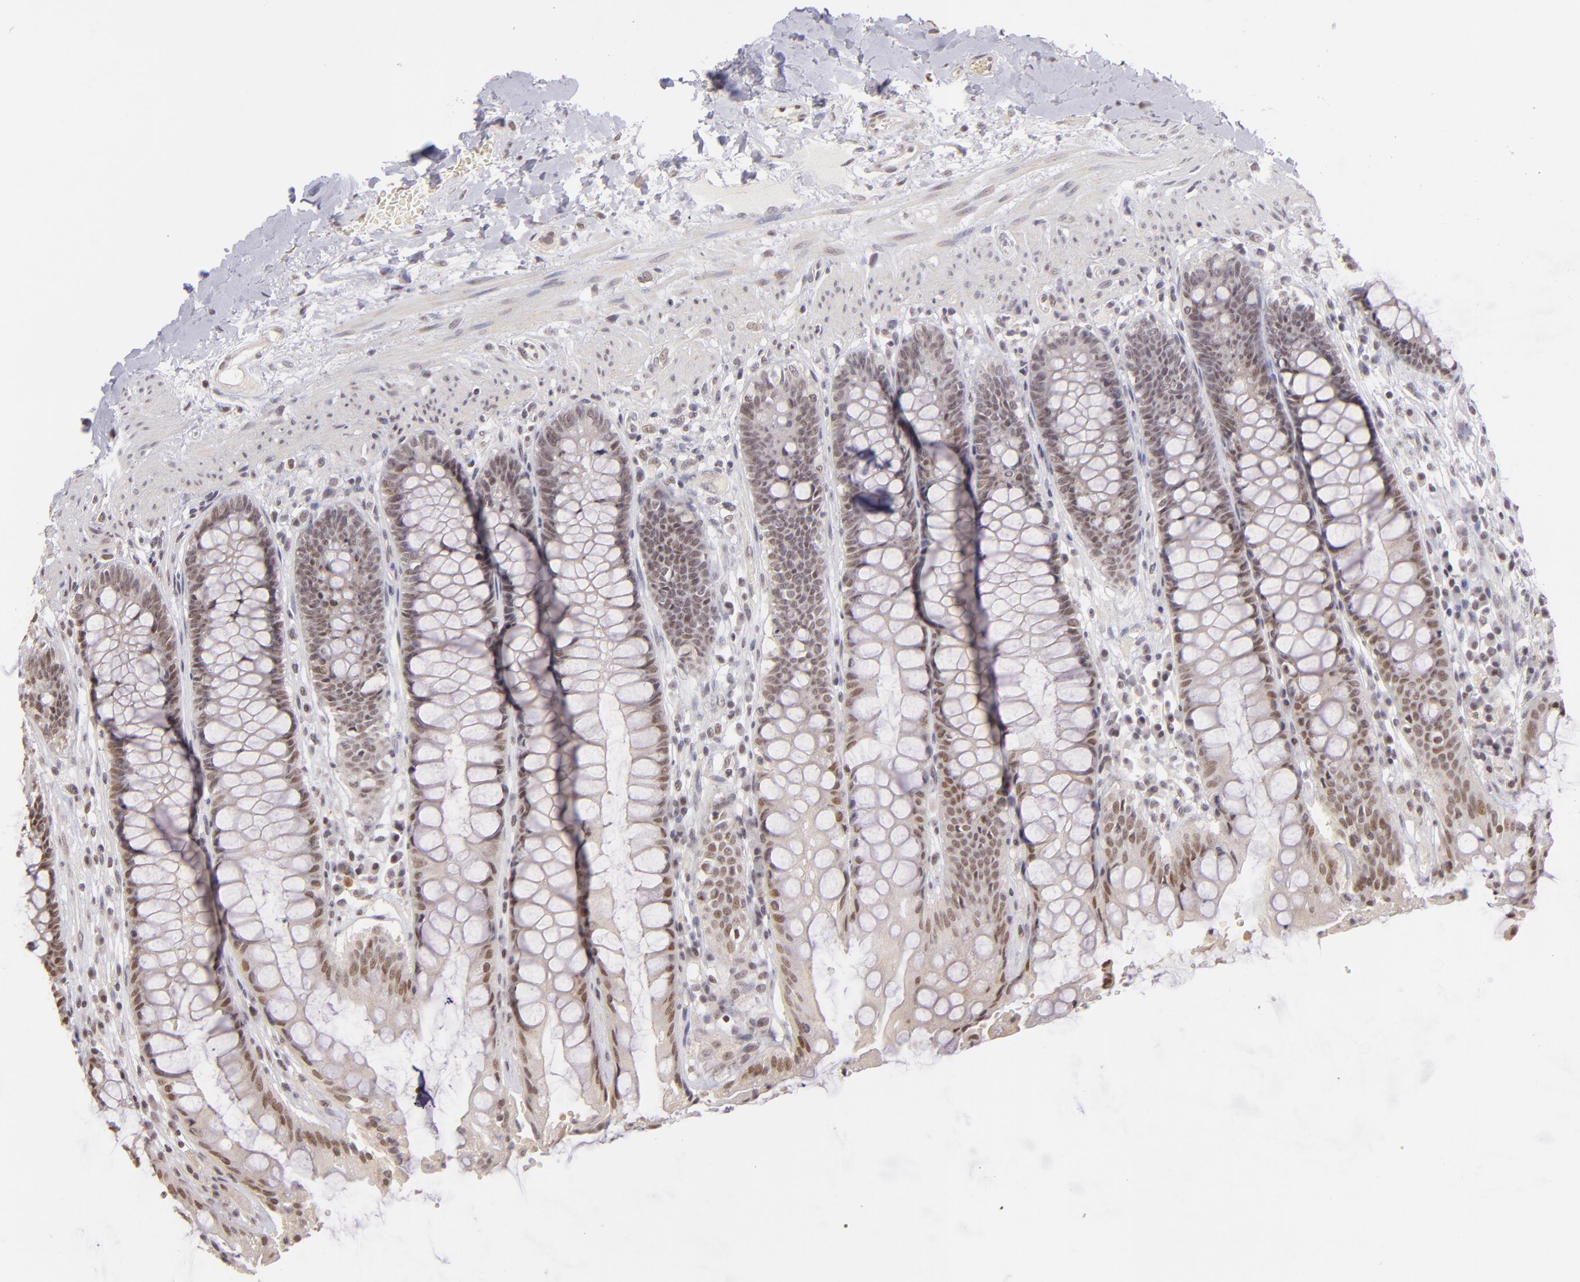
{"staining": {"intensity": "weak", "quantity": "25%-75%", "location": "nuclear"}, "tissue": "rectum", "cell_type": "Glandular cells", "image_type": "normal", "snomed": [{"axis": "morphology", "description": "Normal tissue, NOS"}, {"axis": "topography", "description": "Rectum"}], "caption": "Immunohistochemical staining of normal human rectum demonstrates weak nuclear protein expression in approximately 25%-75% of glandular cells. The protein is stained brown, and the nuclei are stained in blue (DAB (3,3'-diaminobenzidine) IHC with brightfield microscopy, high magnification).", "gene": "RARB", "patient": {"sex": "female", "age": 46}}